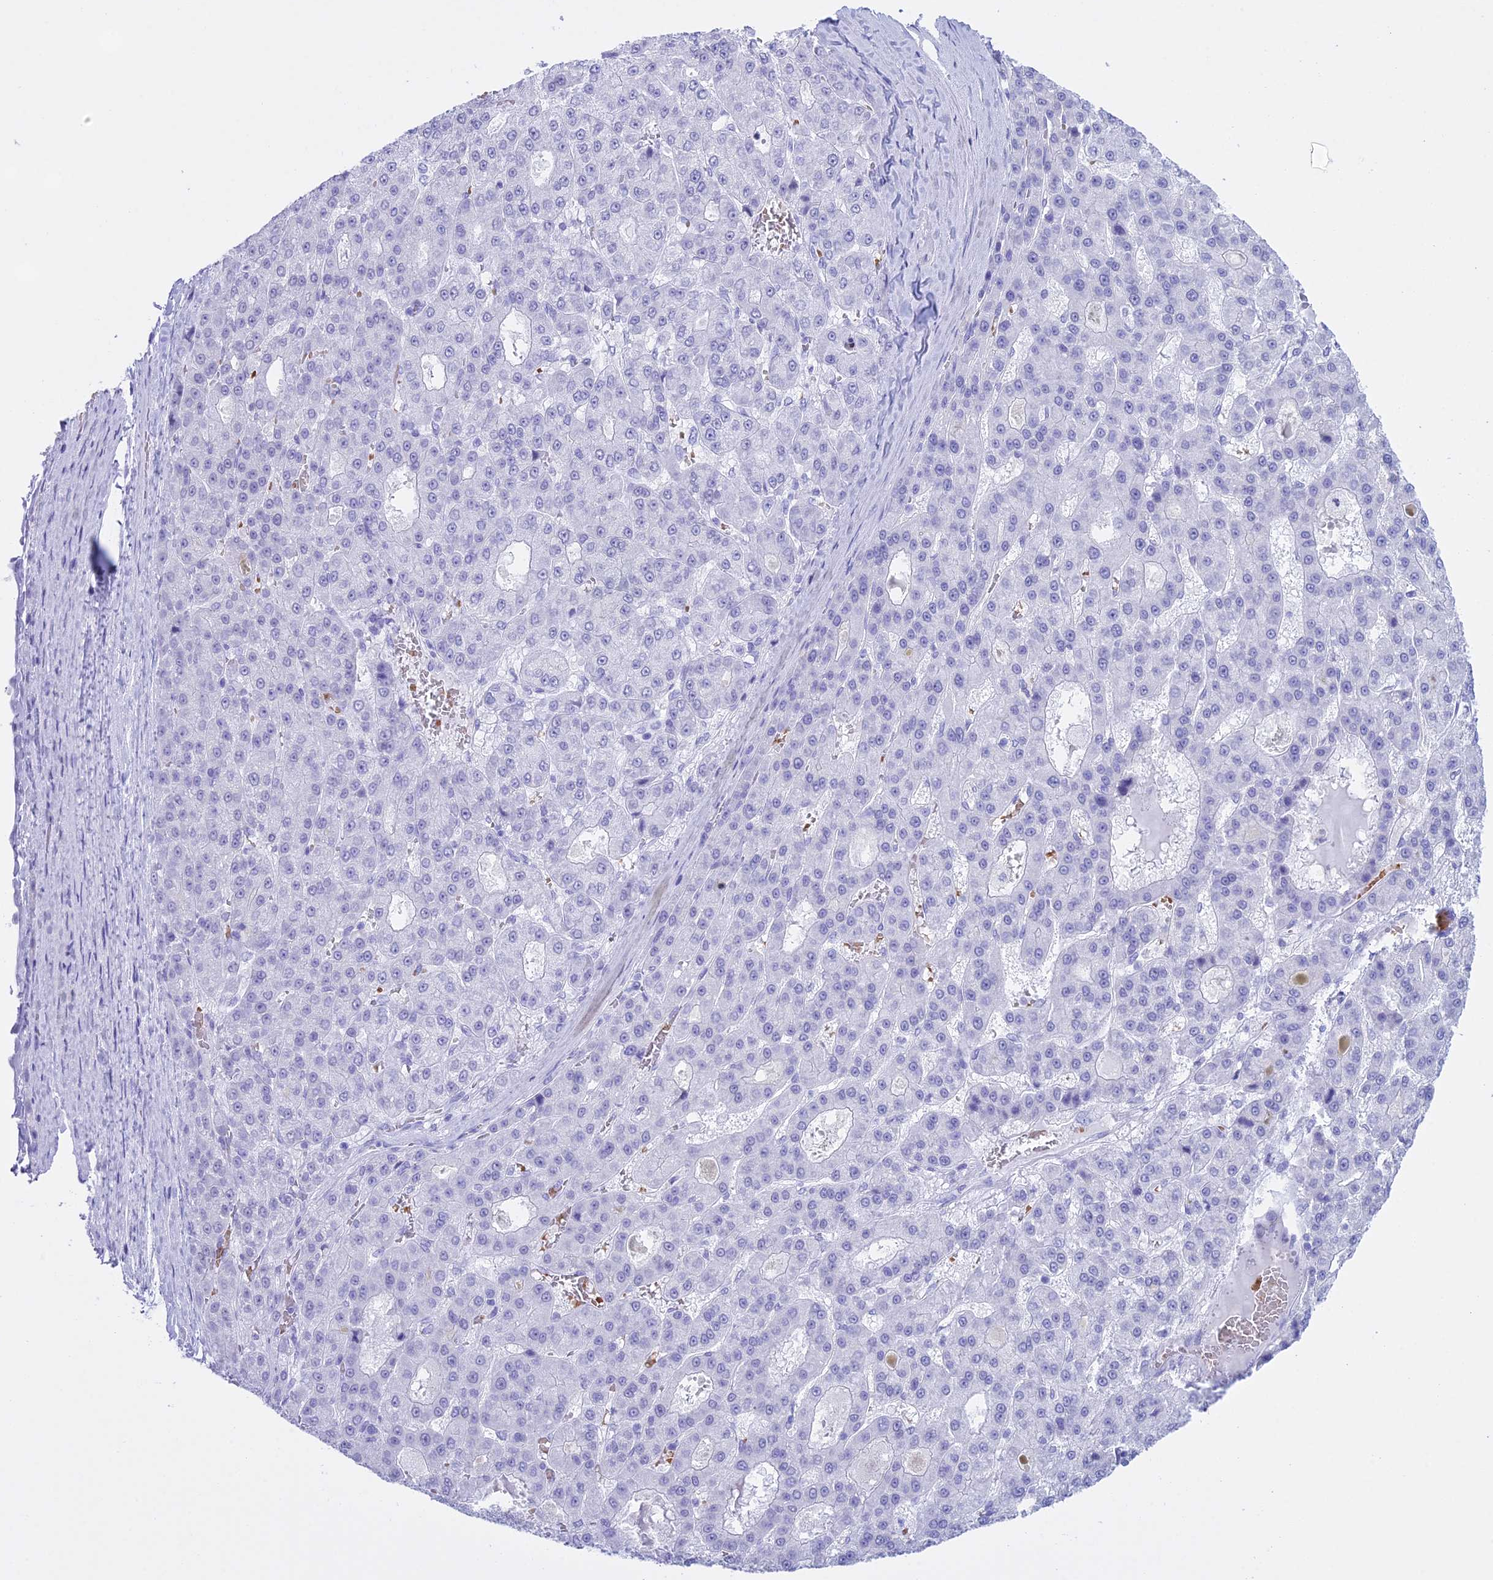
{"staining": {"intensity": "negative", "quantity": "none", "location": "none"}, "tissue": "liver cancer", "cell_type": "Tumor cells", "image_type": "cancer", "snomed": [{"axis": "morphology", "description": "Carcinoma, Hepatocellular, NOS"}, {"axis": "topography", "description": "Liver"}], "caption": "A high-resolution histopathology image shows immunohistochemistry (IHC) staining of liver hepatocellular carcinoma, which displays no significant staining in tumor cells.", "gene": "RNPS1", "patient": {"sex": "male", "age": 70}}